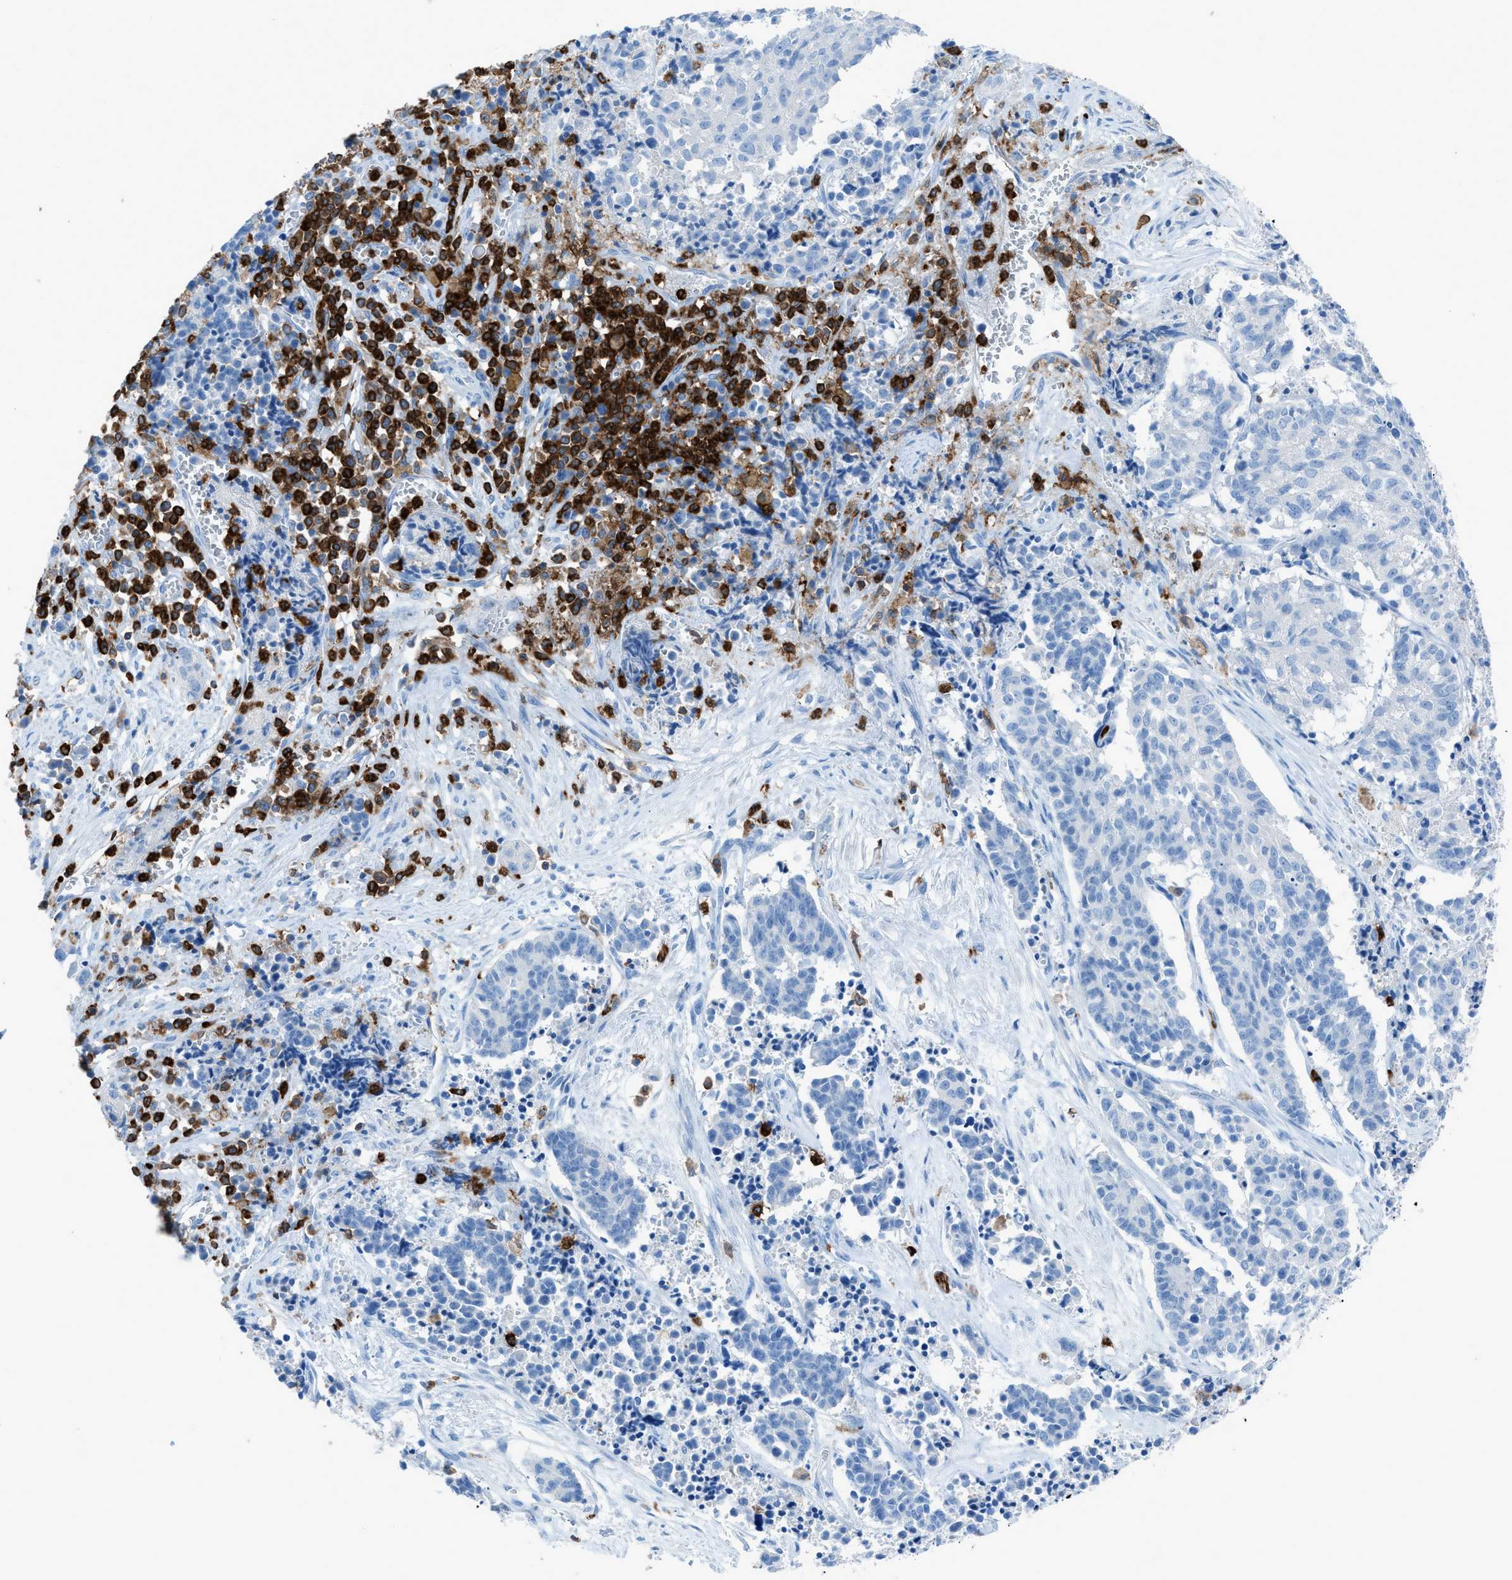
{"staining": {"intensity": "negative", "quantity": "none", "location": "none"}, "tissue": "cervical cancer", "cell_type": "Tumor cells", "image_type": "cancer", "snomed": [{"axis": "morphology", "description": "Squamous cell carcinoma, NOS"}, {"axis": "topography", "description": "Cervix"}], "caption": "Tumor cells show no significant staining in squamous cell carcinoma (cervical). (Stains: DAB (3,3'-diaminobenzidine) IHC with hematoxylin counter stain, Microscopy: brightfield microscopy at high magnification).", "gene": "ITGB2", "patient": {"sex": "female", "age": 35}}